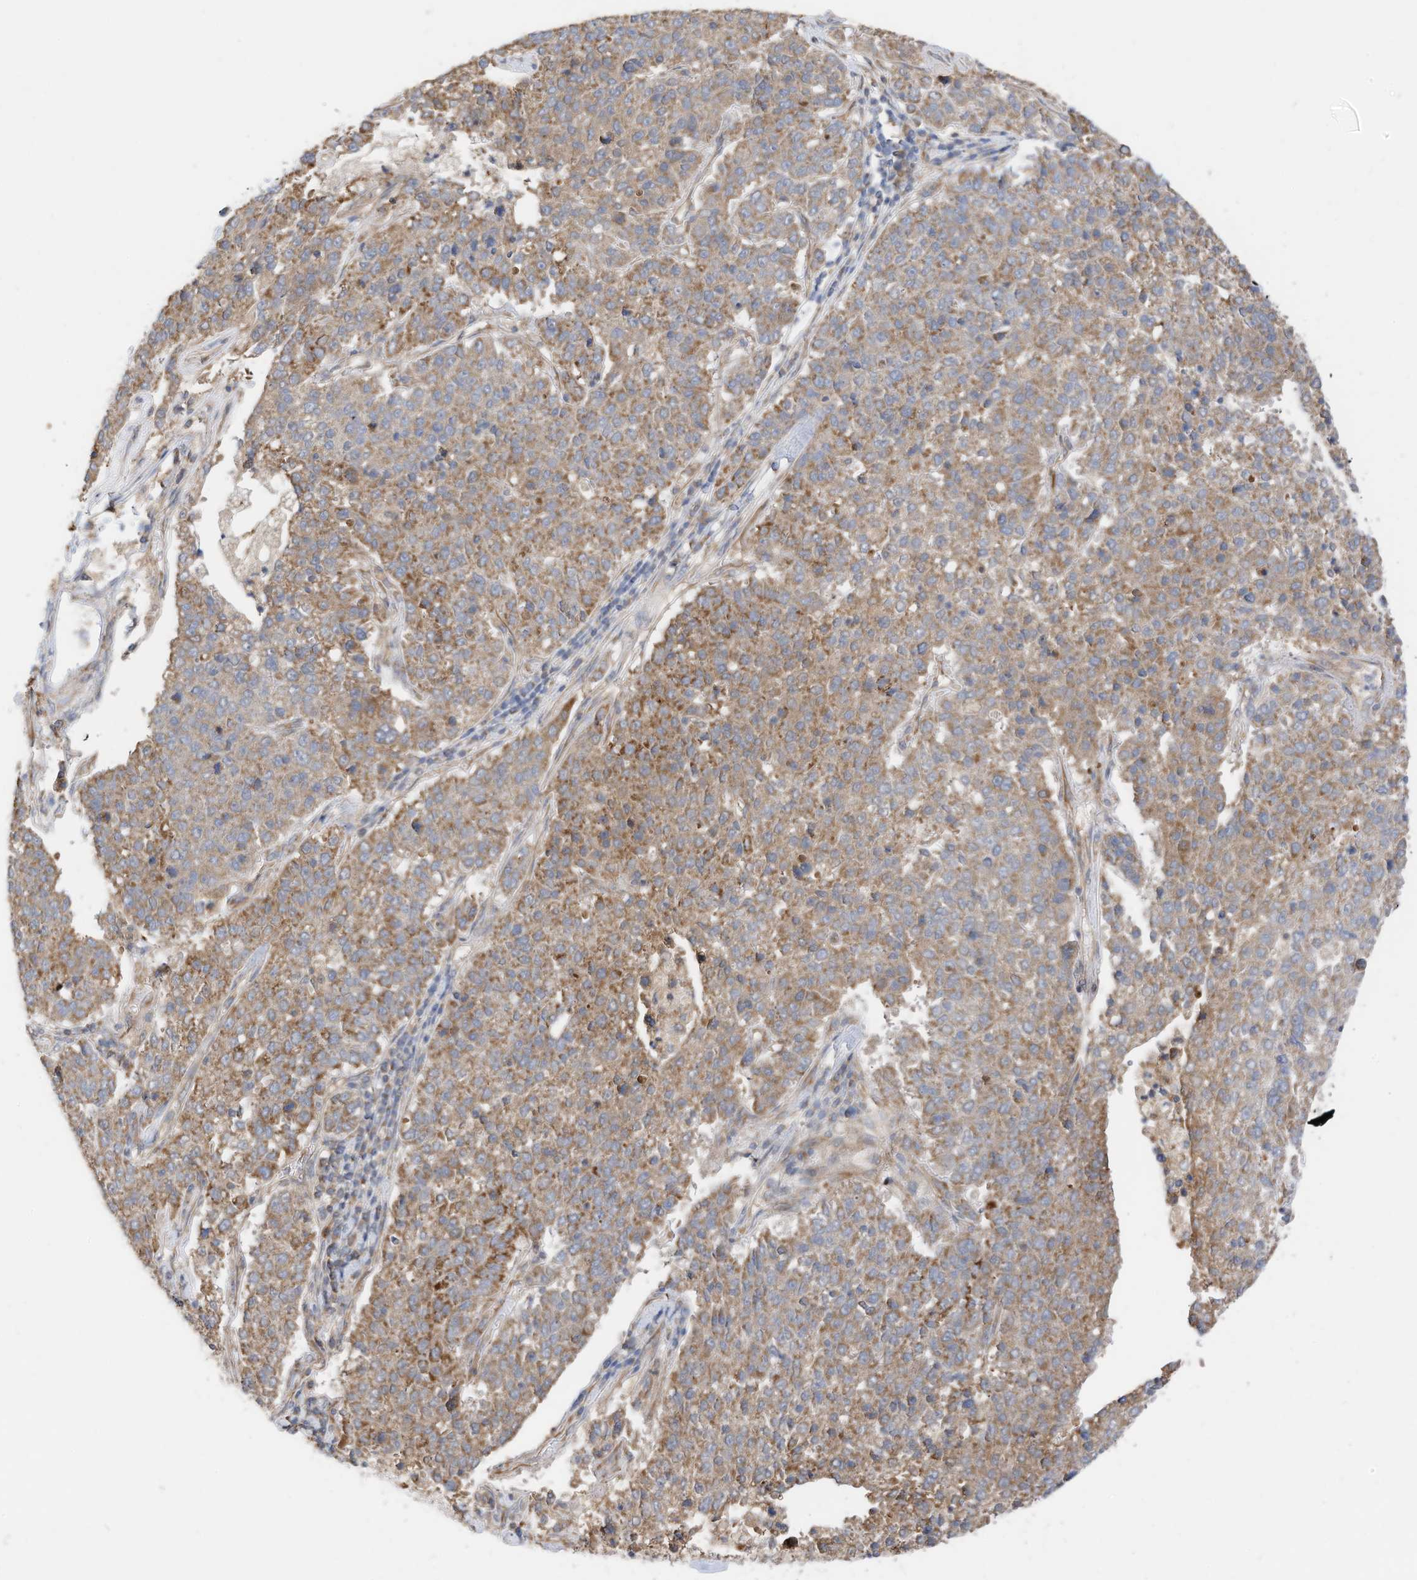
{"staining": {"intensity": "moderate", "quantity": "25%-75%", "location": "cytoplasmic/membranous"}, "tissue": "pancreatic cancer", "cell_type": "Tumor cells", "image_type": "cancer", "snomed": [{"axis": "morphology", "description": "Adenocarcinoma, NOS"}, {"axis": "topography", "description": "Pancreas"}], "caption": "Immunohistochemistry (IHC) (DAB) staining of pancreatic adenocarcinoma demonstrates moderate cytoplasmic/membranous protein staining in about 25%-75% of tumor cells. The staining was performed using DAB (3,3'-diaminobenzidine) to visualize the protein expression in brown, while the nuclei were stained in blue with hematoxylin (Magnification: 20x).", "gene": "METTL6", "patient": {"sex": "female", "age": 61}}